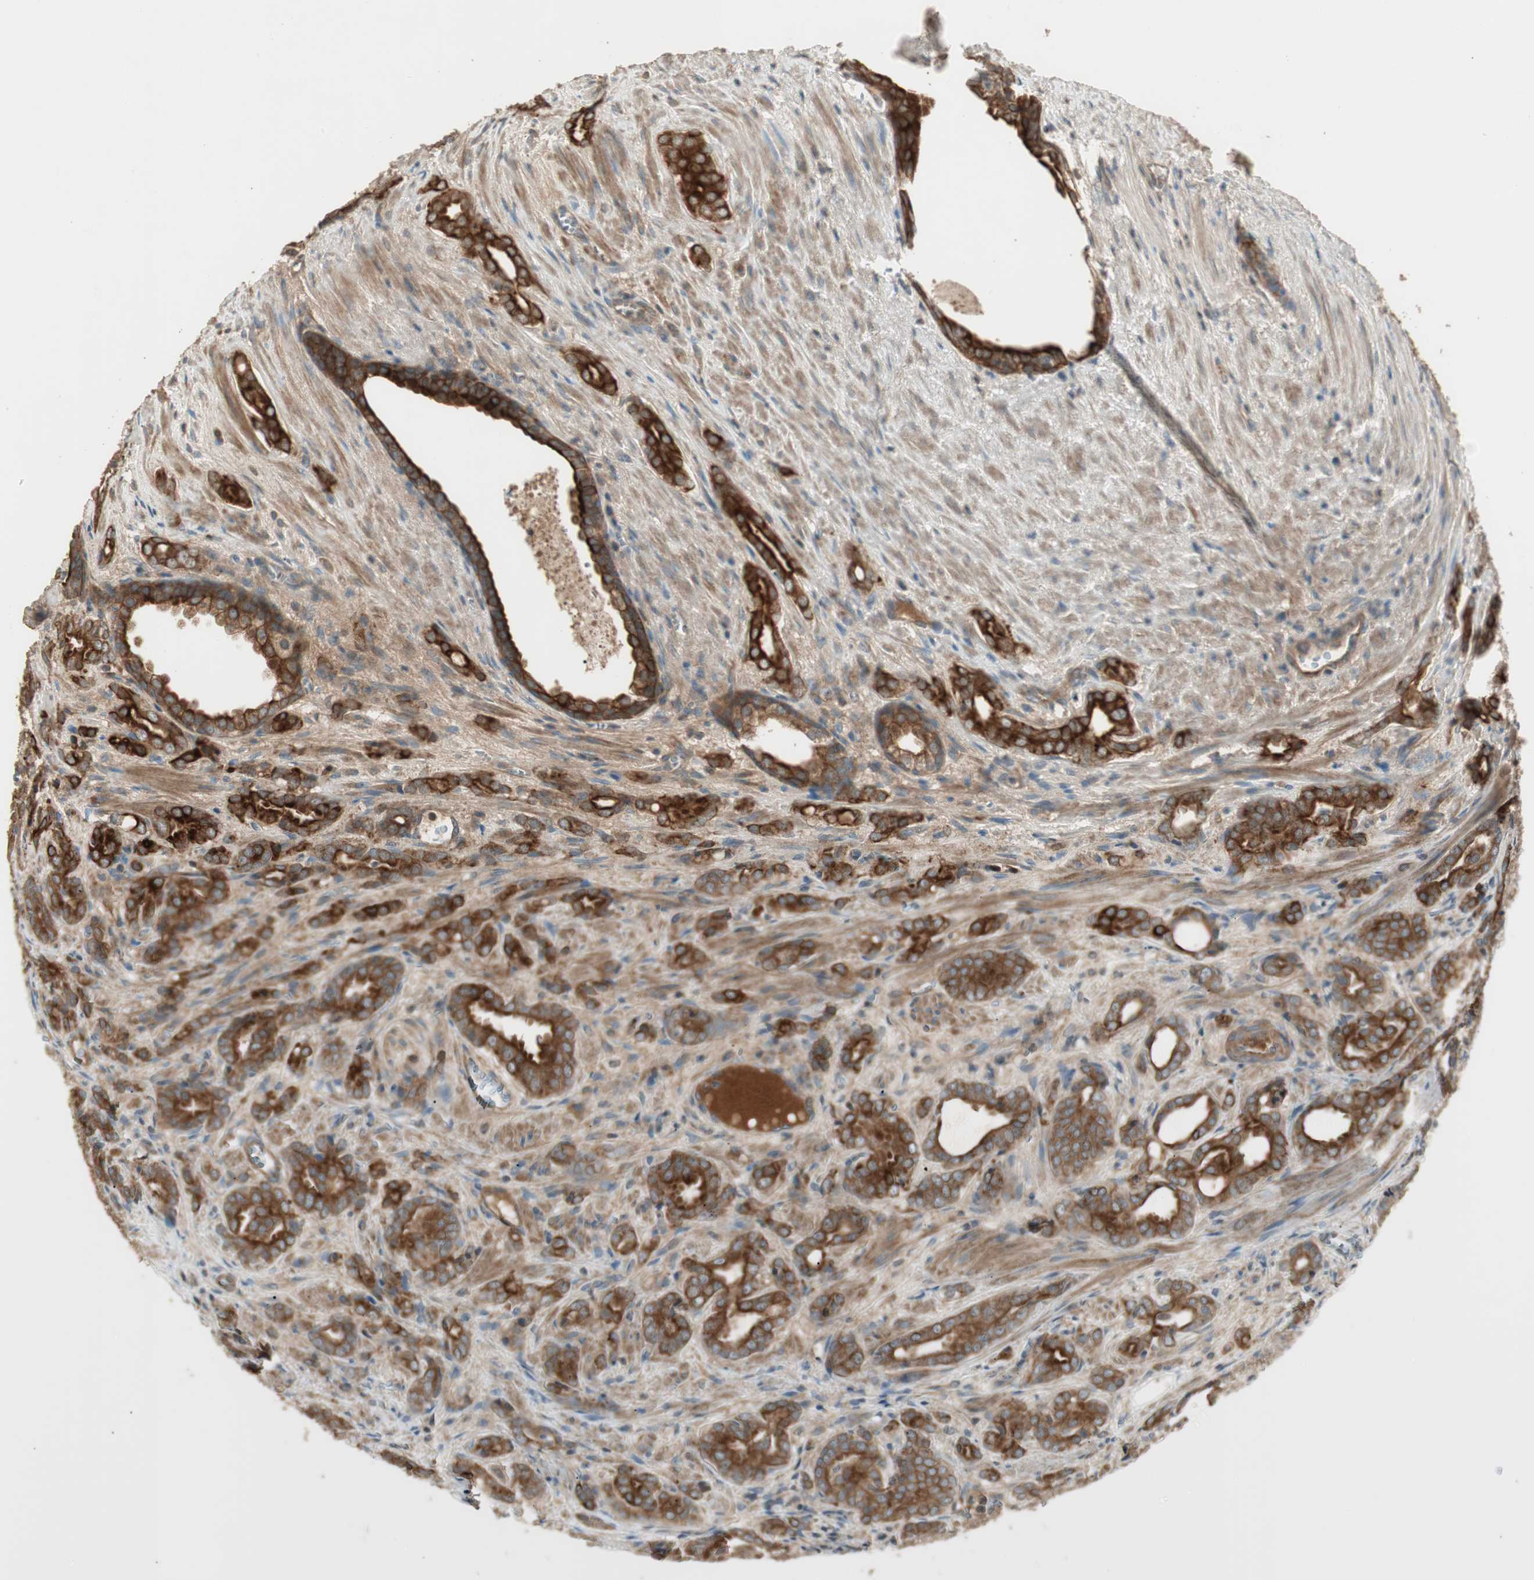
{"staining": {"intensity": "strong", "quantity": ">75%", "location": "cytoplasmic/membranous"}, "tissue": "prostate cancer", "cell_type": "Tumor cells", "image_type": "cancer", "snomed": [{"axis": "morphology", "description": "Adenocarcinoma, High grade"}, {"axis": "topography", "description": "Prostate"}], "caption": "There is high levels of strong cytoplasmic/membranous expression in tumor cells of prostate cancer (high-grade adenocarcinoma), as demonstrated by immunohistochemical staining (brown color).", "gene": "PFDN5", "patient": {"sex": "male", "age": 64}}